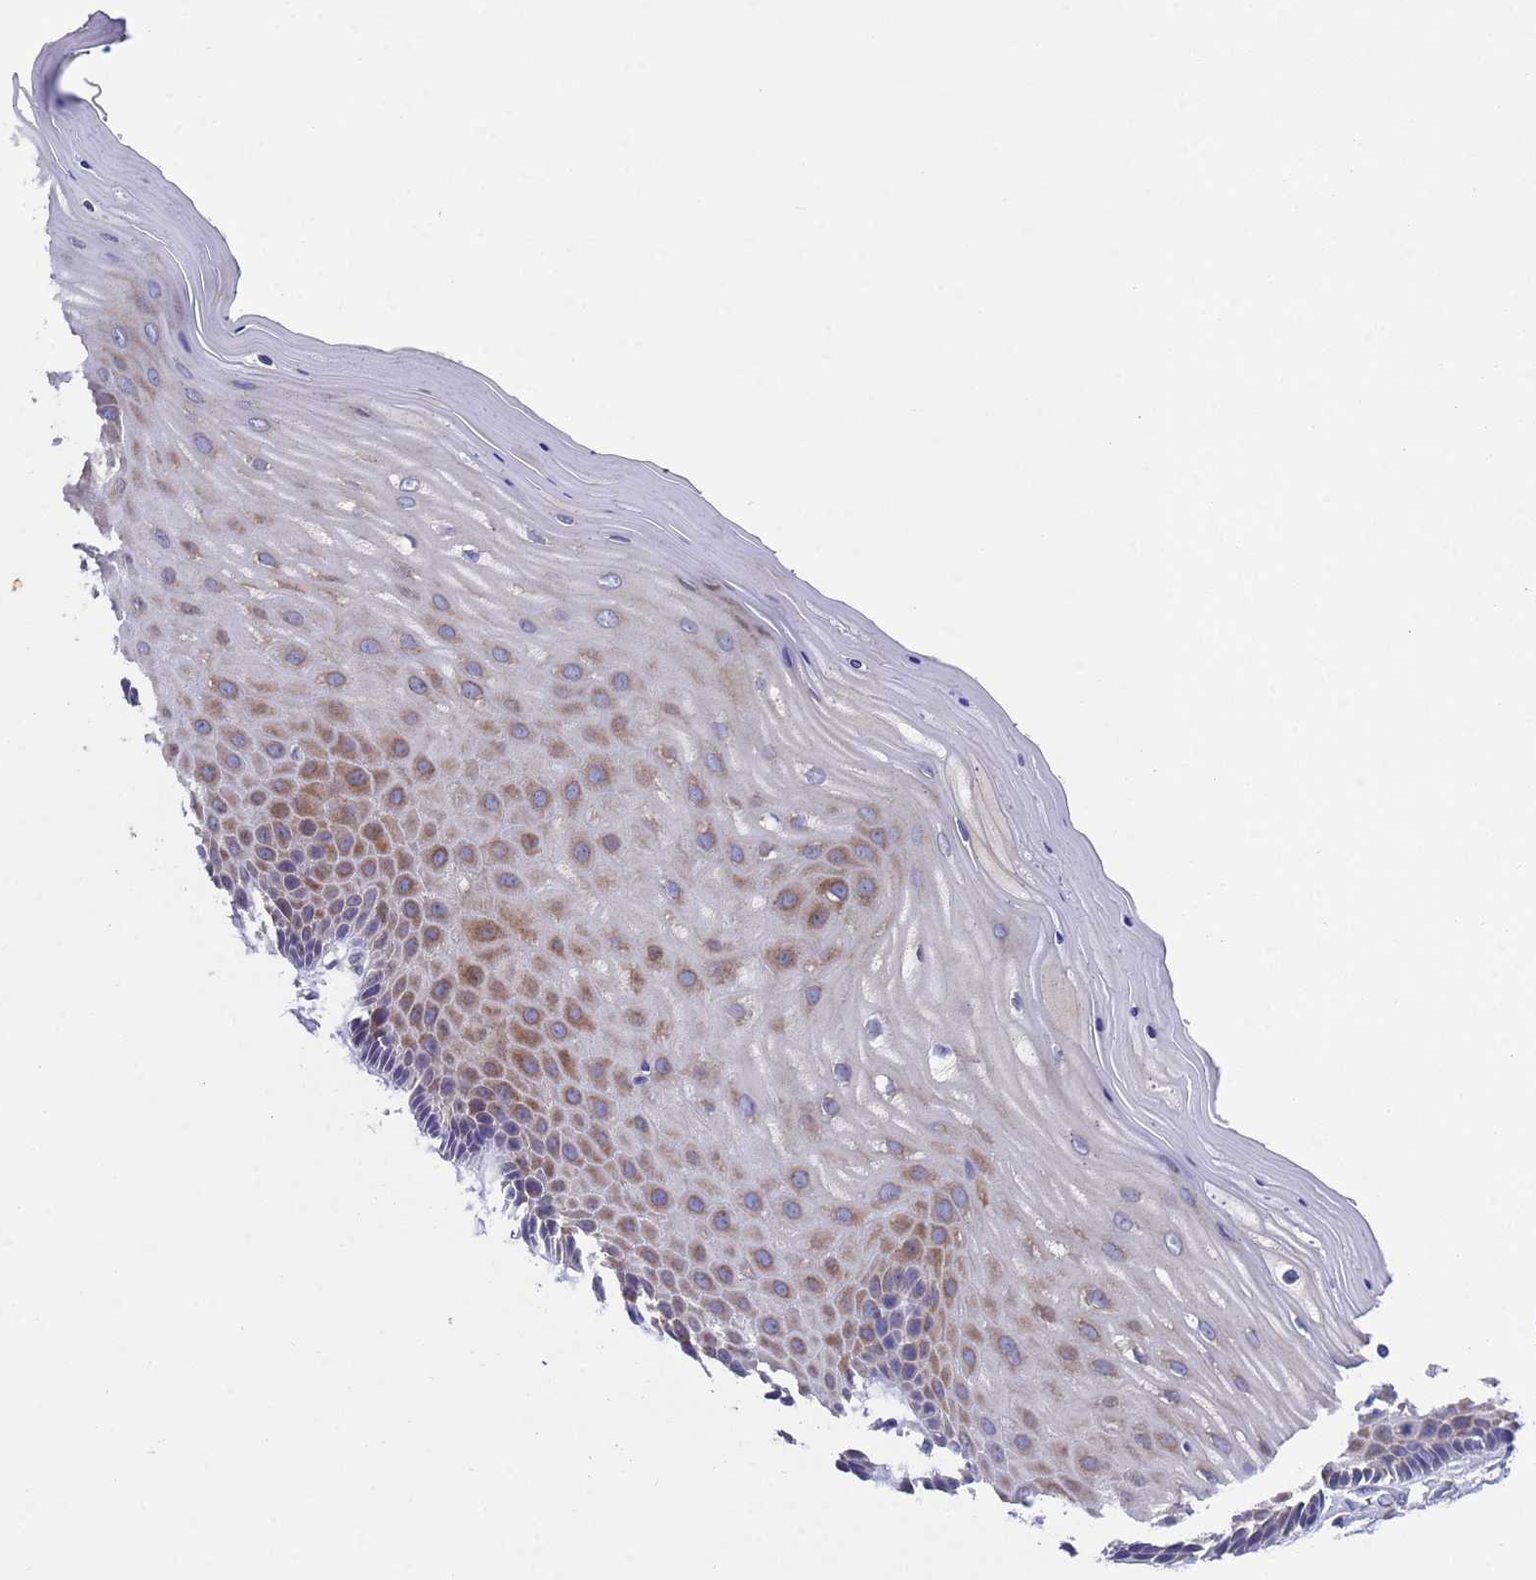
{"staining": {"intensity": "weak", "quantity": "25%-75%", "location": "cytoplasmic/membranous"}, "tissue": "cervix", "cell_type": "Glandular cells", "image_type": "normal", "snomed": [{"axis": "morphology", "description": "Normal tissue, NOS"}, {"axis": "topography", "description": "Cervix"}], "caption": "IHC photomicrograph of benign human cervix stained for a protein (brown), which shows low levels of weak cytoplasmic/membranous staining in approximately 25%-75% of glandular cells.", "gene": "DCAF12L1", "patient": {"sex": "female", "age": 55}}